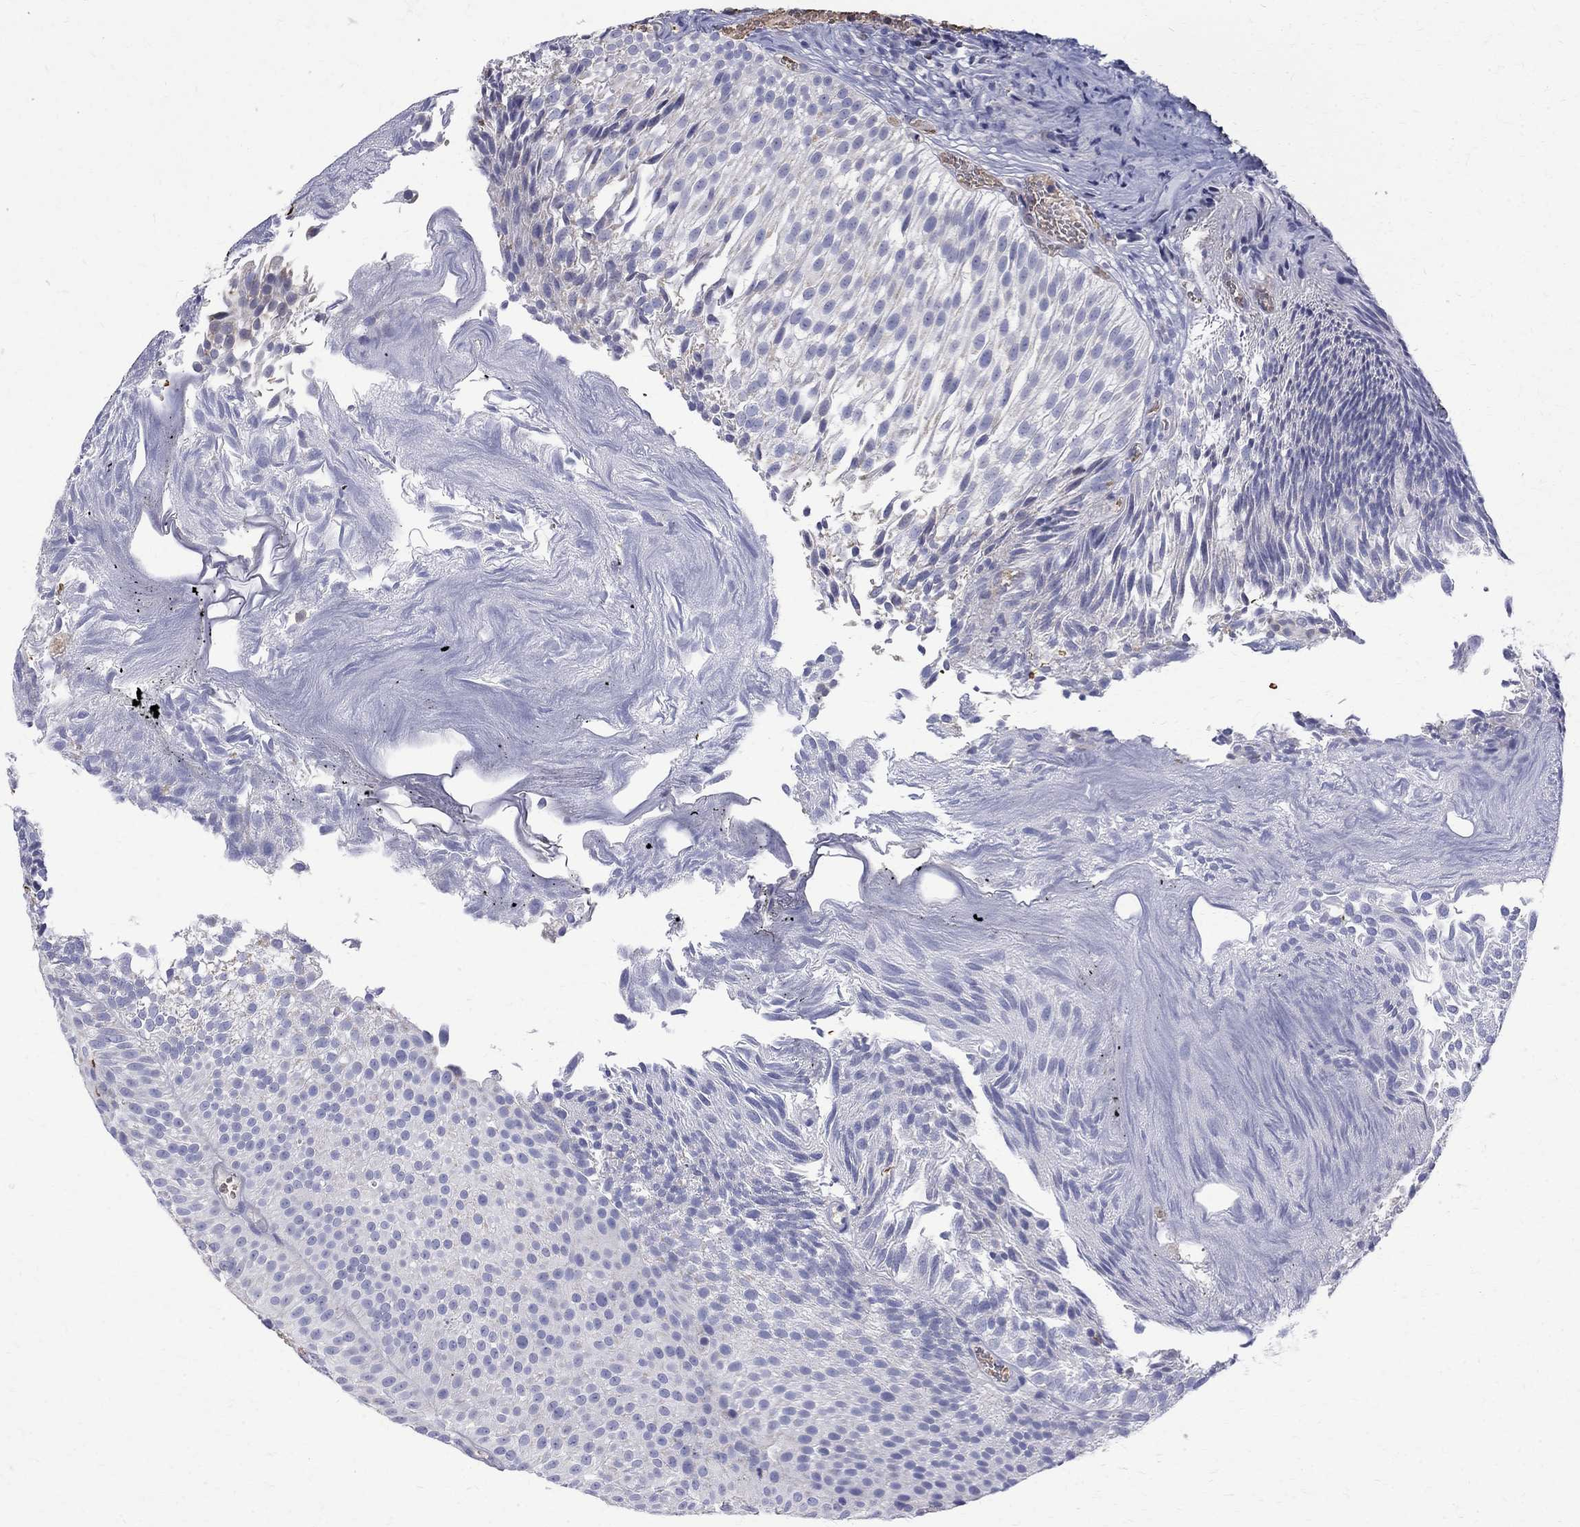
{"staining": {"intensity": "negative", "quantity": "none", "location": "none"}, "tissue": "urothelial cancer", "cell_type": "Tumor cells", "image_type": "cancer", "snomed": [{"axis": "morphology", "description": "Urothelial carcinoma, Low grade"}, {"axis": "topography", "description": "Urinary bladder"}], "caption": "DAB immunohistochemical staining of low-grade urothelial carcinoma demonstrates no significant expression in tumor cells.", "gene": "AGER", "patient": {"sex": "male", "age": 65}}